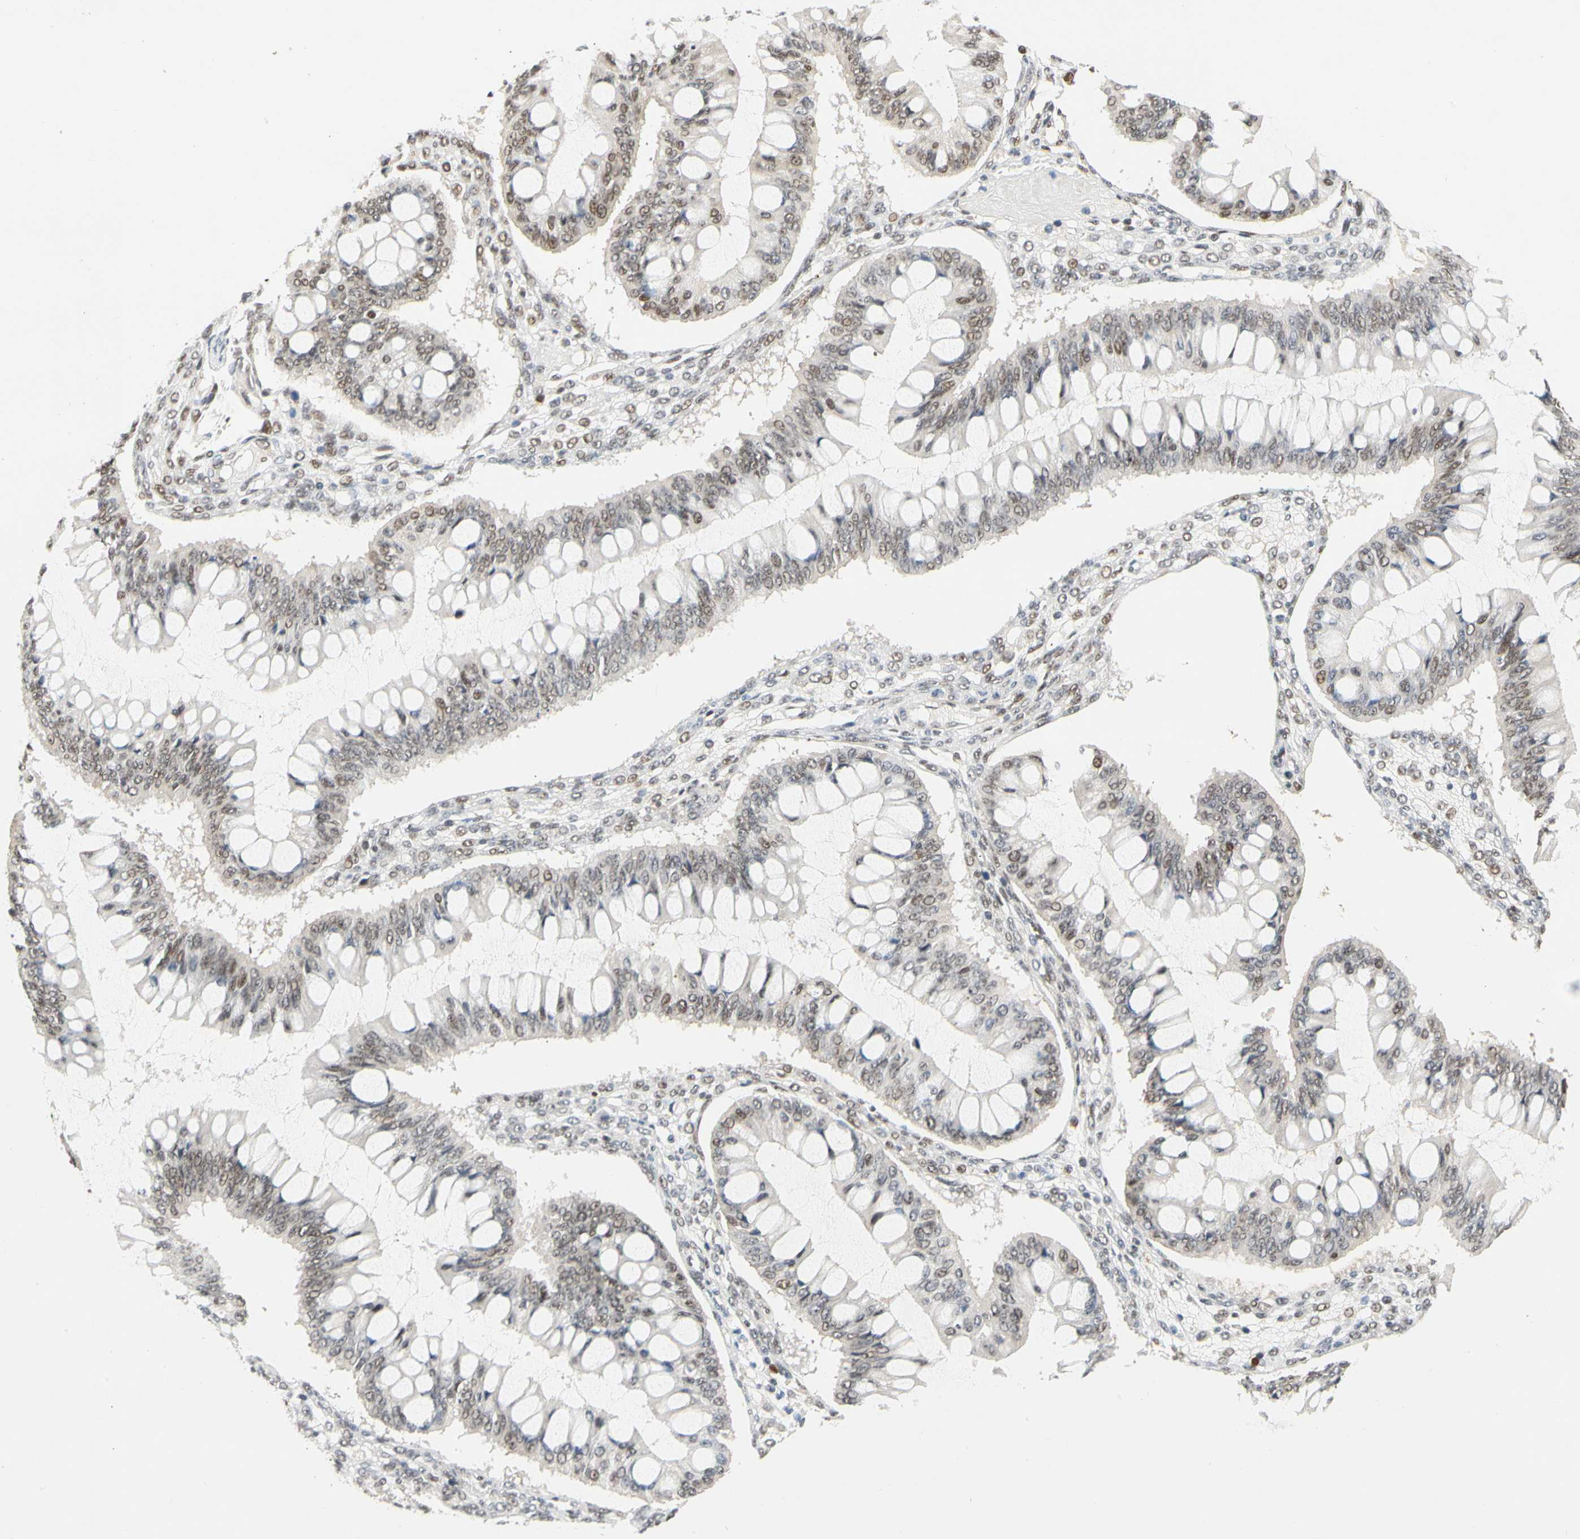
{"staining": {"intensity": "weak", "quantity": "25%-75%", "location": "nuclear"}, "tissue": "ovarian cancer", "cell_type": "Tumor cells", "image_type": "cancer", "snomed": [{"axis": "morphology", "description": "Cystadenocarcinoma, mucinous, NOS"}, {"axis": "topography", "description": "Ovary"}], "caption": "About 25%-75% of tumor cells in human ovarian cancer exhibit weak nuclear protein positivity as visualized by brown immunohistochemical staining.", "gene": "ZSCAN16", "patient": {"sex": "female", "age": 73}}